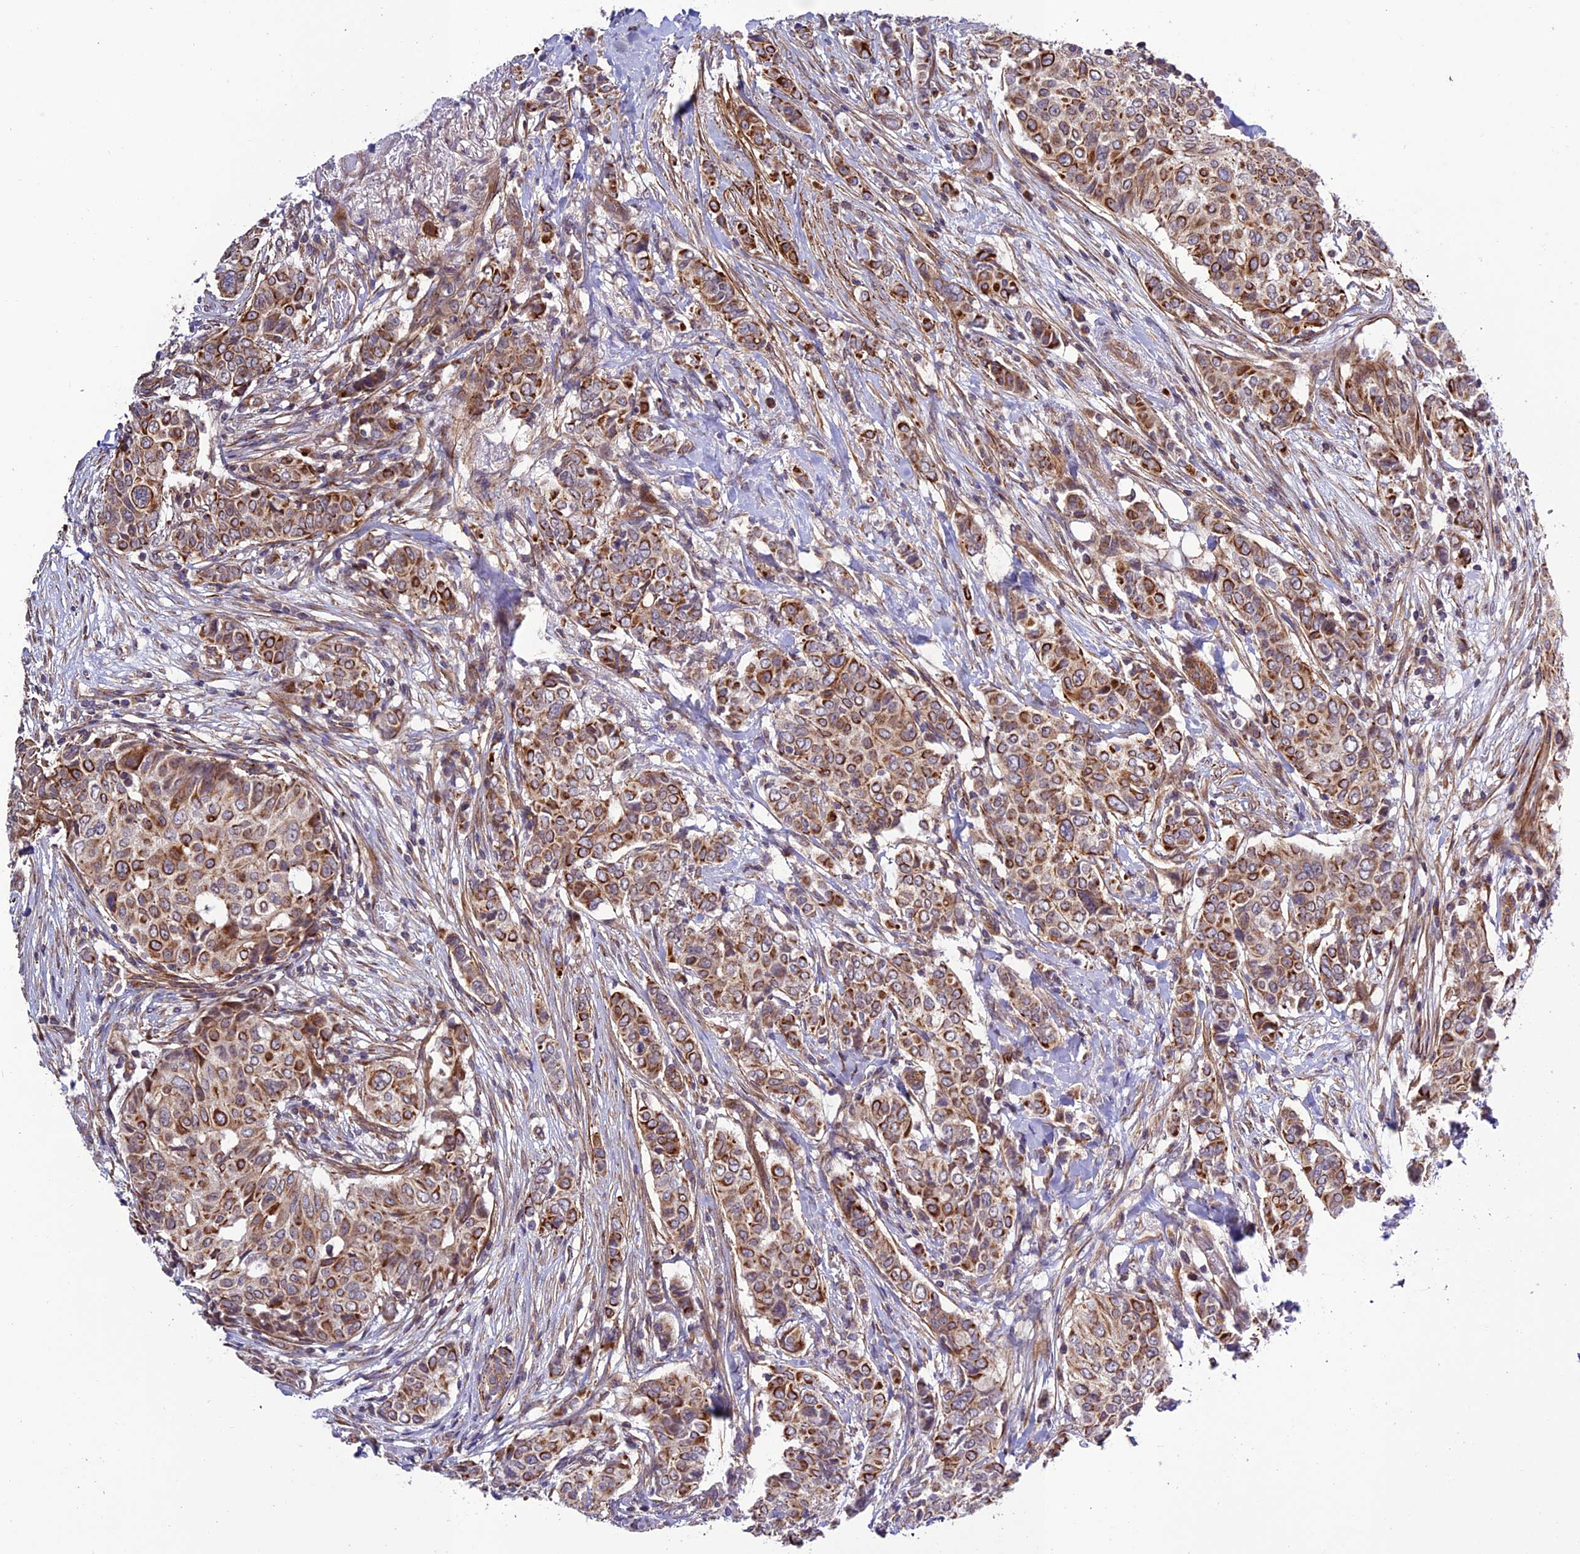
{"staining": {"intensity": "strong", "quantity": "25%-75%", "location": "cytoplasmic/membranous"}, "tissue": "breast cancer", "cell_type": "Tumor cells", "image_type": "cancer", "snomed": [{"axis": "morphology", "description": "Lobular carcinoma"}, {"axis": "topography", "description": "Breast"}], "caption": "High-power microscopy captured an immunohistochemistry (IHC) image of breast lobular carcinoma, revealing strong cytoplasmic/membranous staining in about 25%-75% of tumor cells. The protein of interest is shown in brown color, while the nuclei are stained blue.", "gene": "TNIP3", "patient": {"sex": "female", "age": 51}}